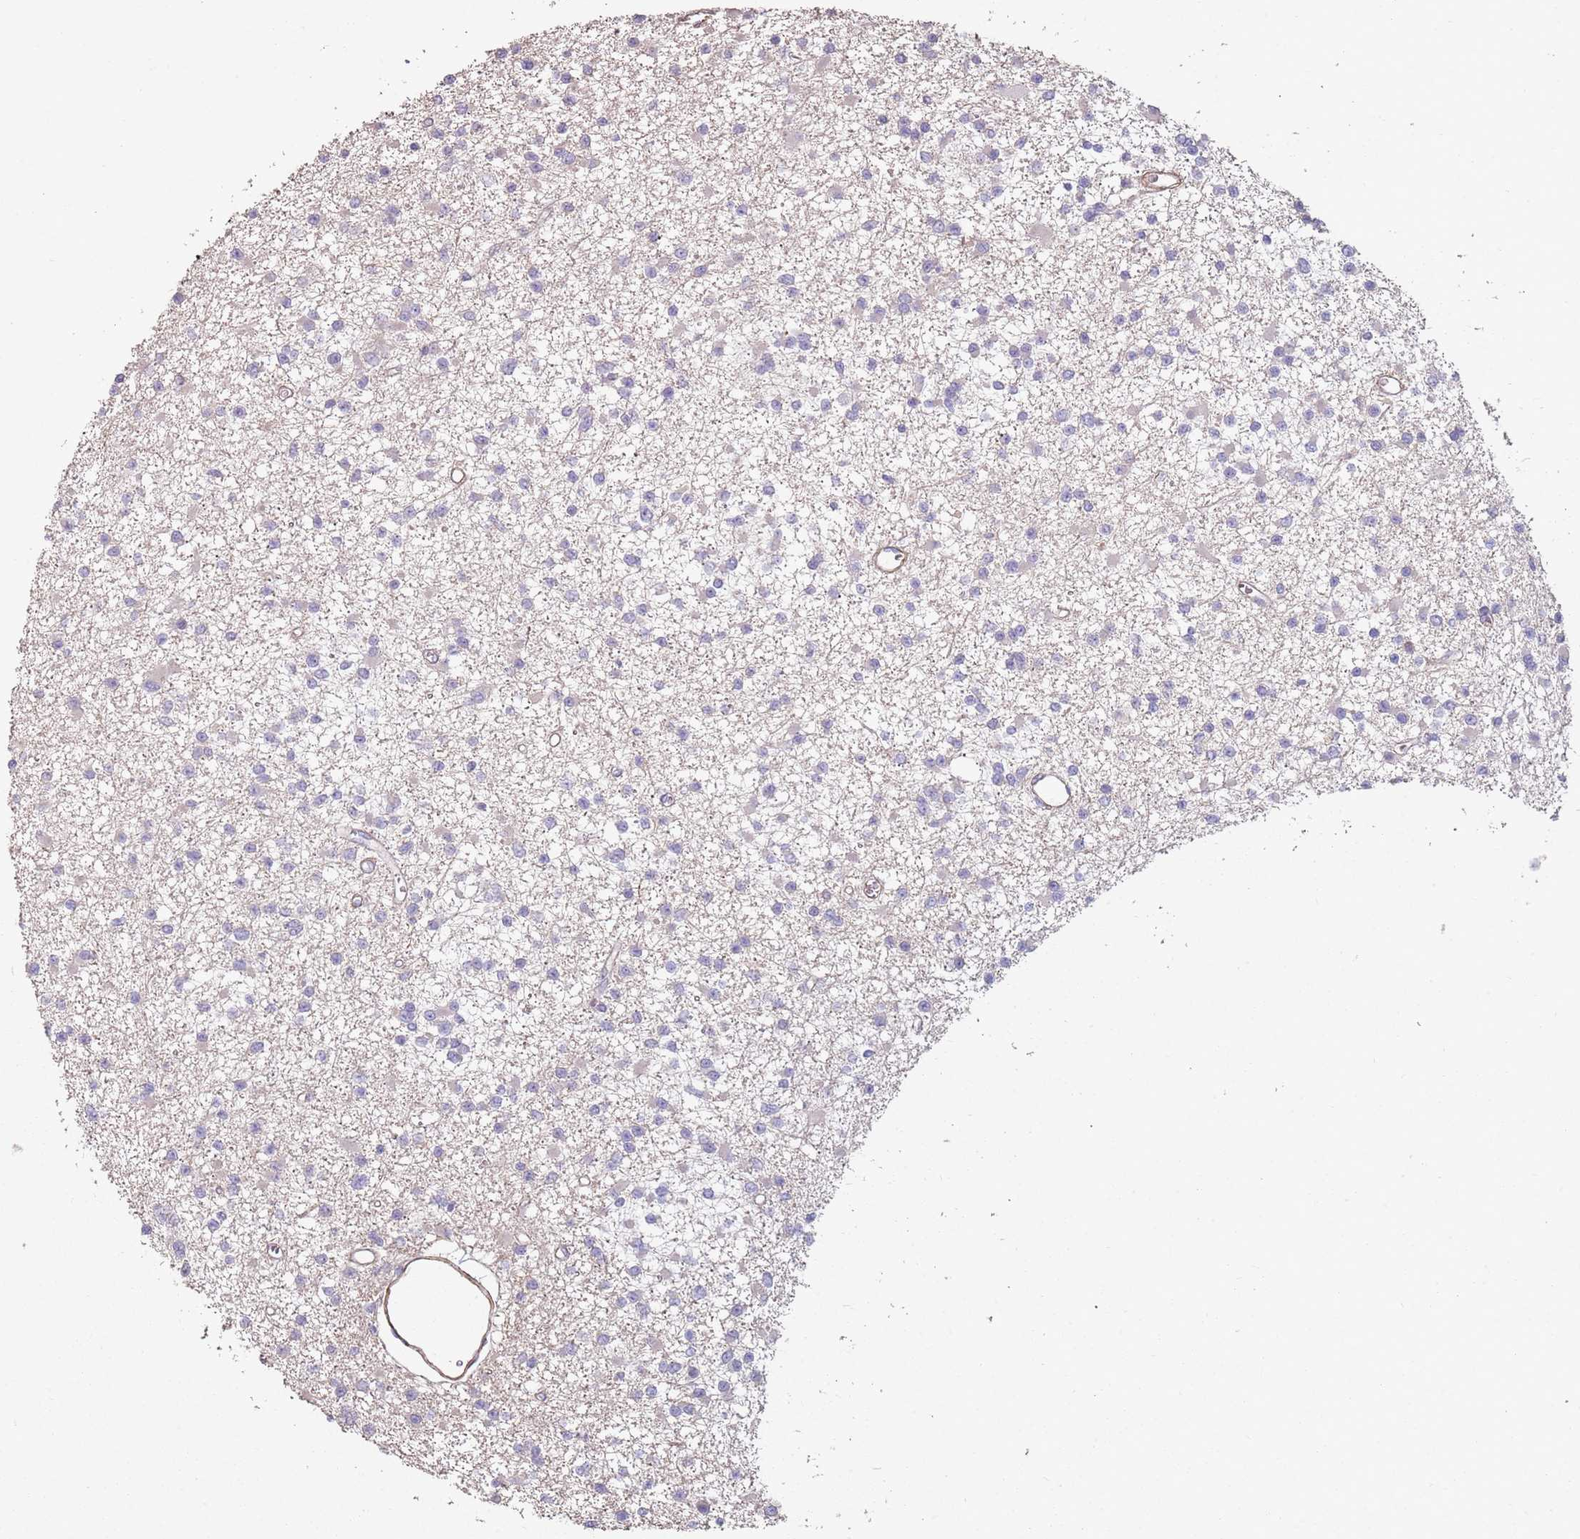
{"staining": {"intensity": "negative", "quantity": "none", "location": "none"}, "tissue": "glioma", "cell_type": "Tumor cells", "image_type": "cancer", "snomed": [{"axis": "morphology", "description": "Glioma, malignant, Low grade"}, {"axis": "topography", "description": "Brain"}], "caption": "There is no significant staining in tumor cells of malignant glioma (low-grade). (DAB (3,3'-diaminobenzidine) IHC visualized using brightfield microscopy, high magnification).", "gene": "PHLPP2", "patient": {"sex": "female", "age": 22}}